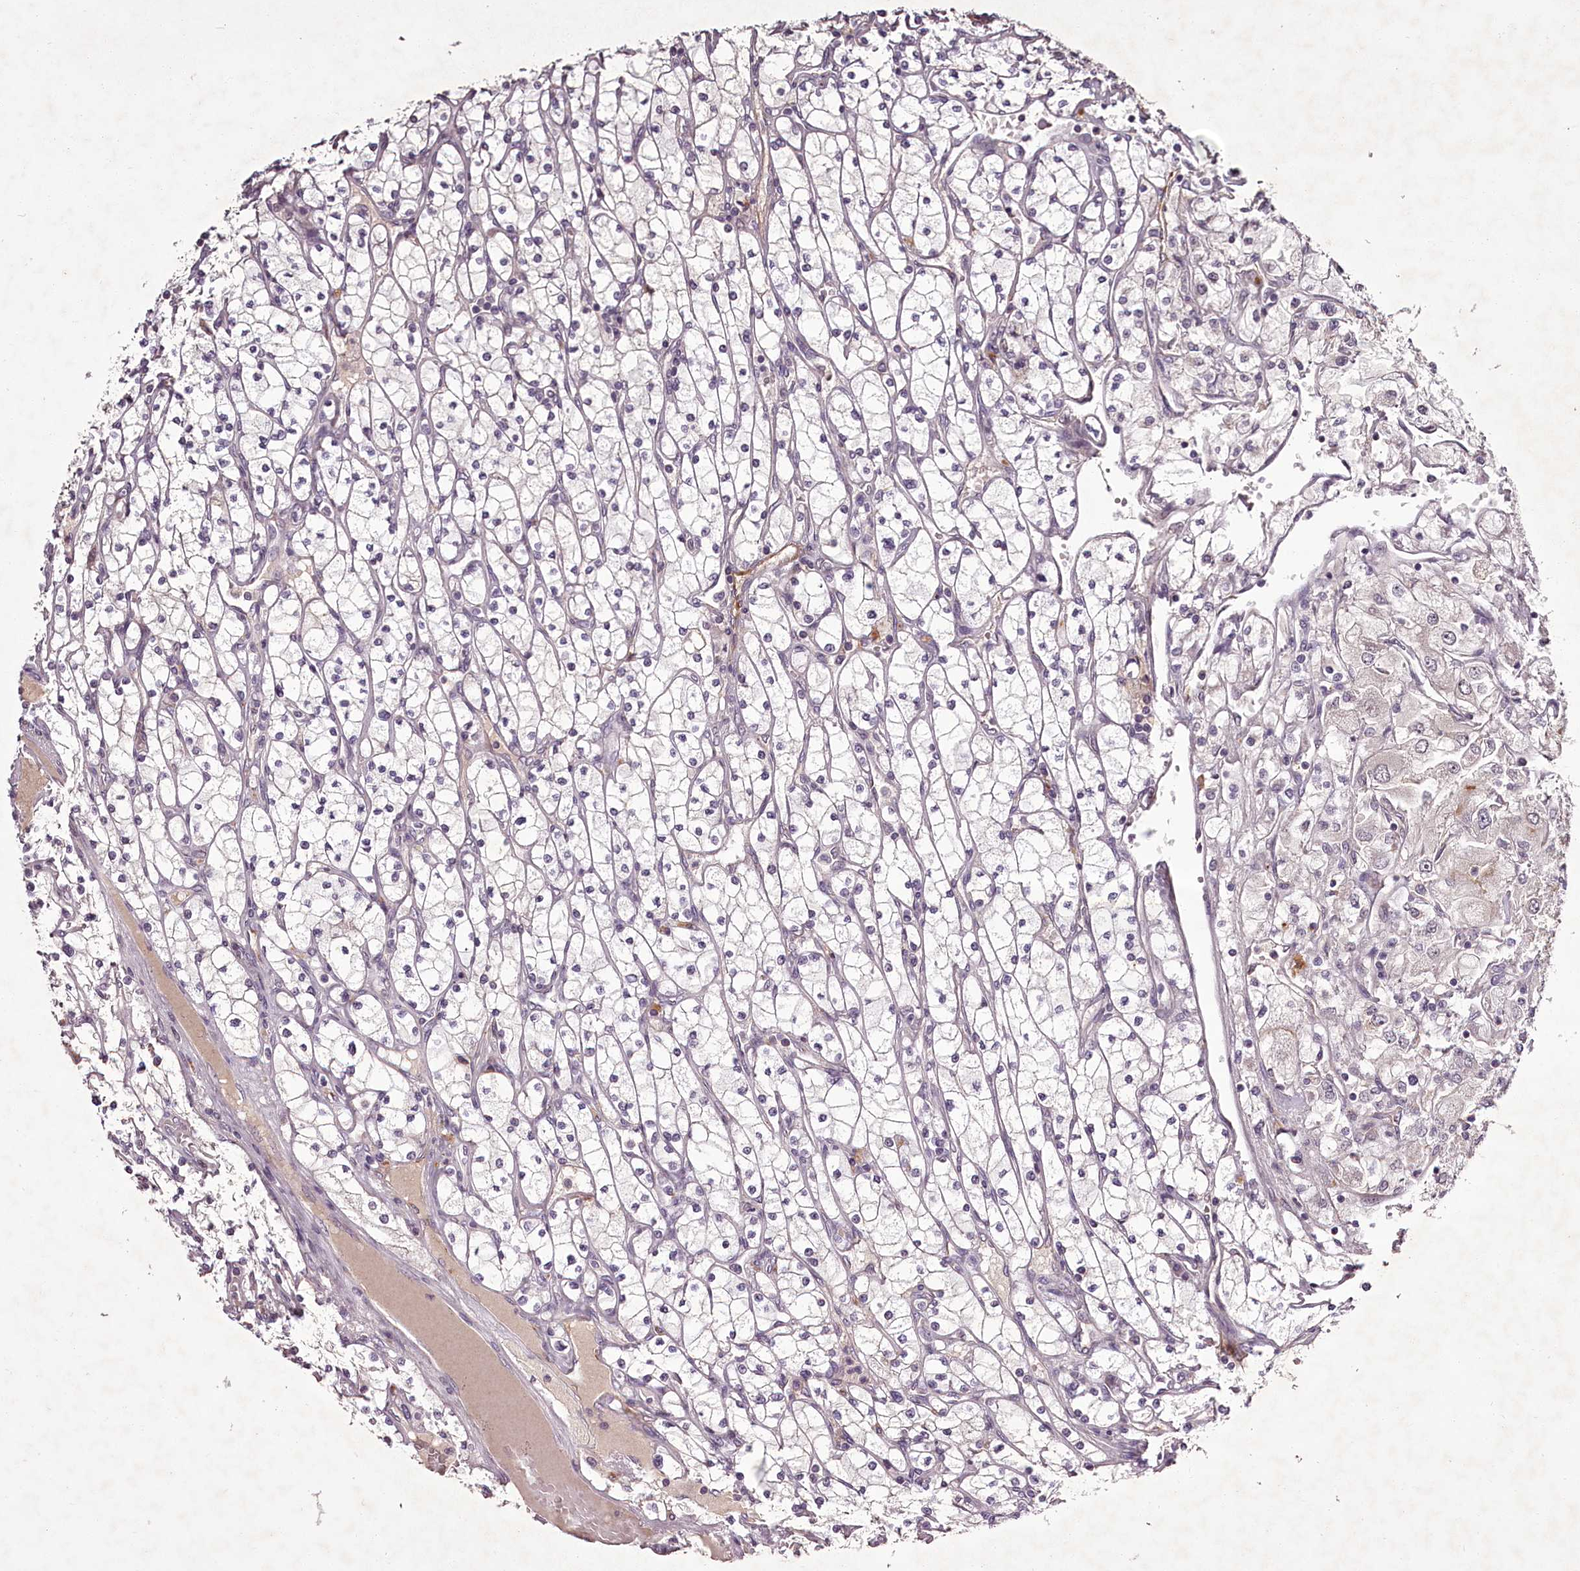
{"staining": {"intensity": "negative", "quantity": "none", "location": "none"}, "tissue": "renal cancer", "cell_type": "Tumor cells", "image_type": "cancer", "snomed": [{"axis": "morphology", "description": "Adenocarcinoma, NOS"}, {"axis": "topography", "description": "Kidney"}], "caption": "The photomicrograph demonstrates no staining of tumor cells in renal adenocarcinoma.", "gene": "RBMXL2", "patient": {"sex": "male", "age": 80}}